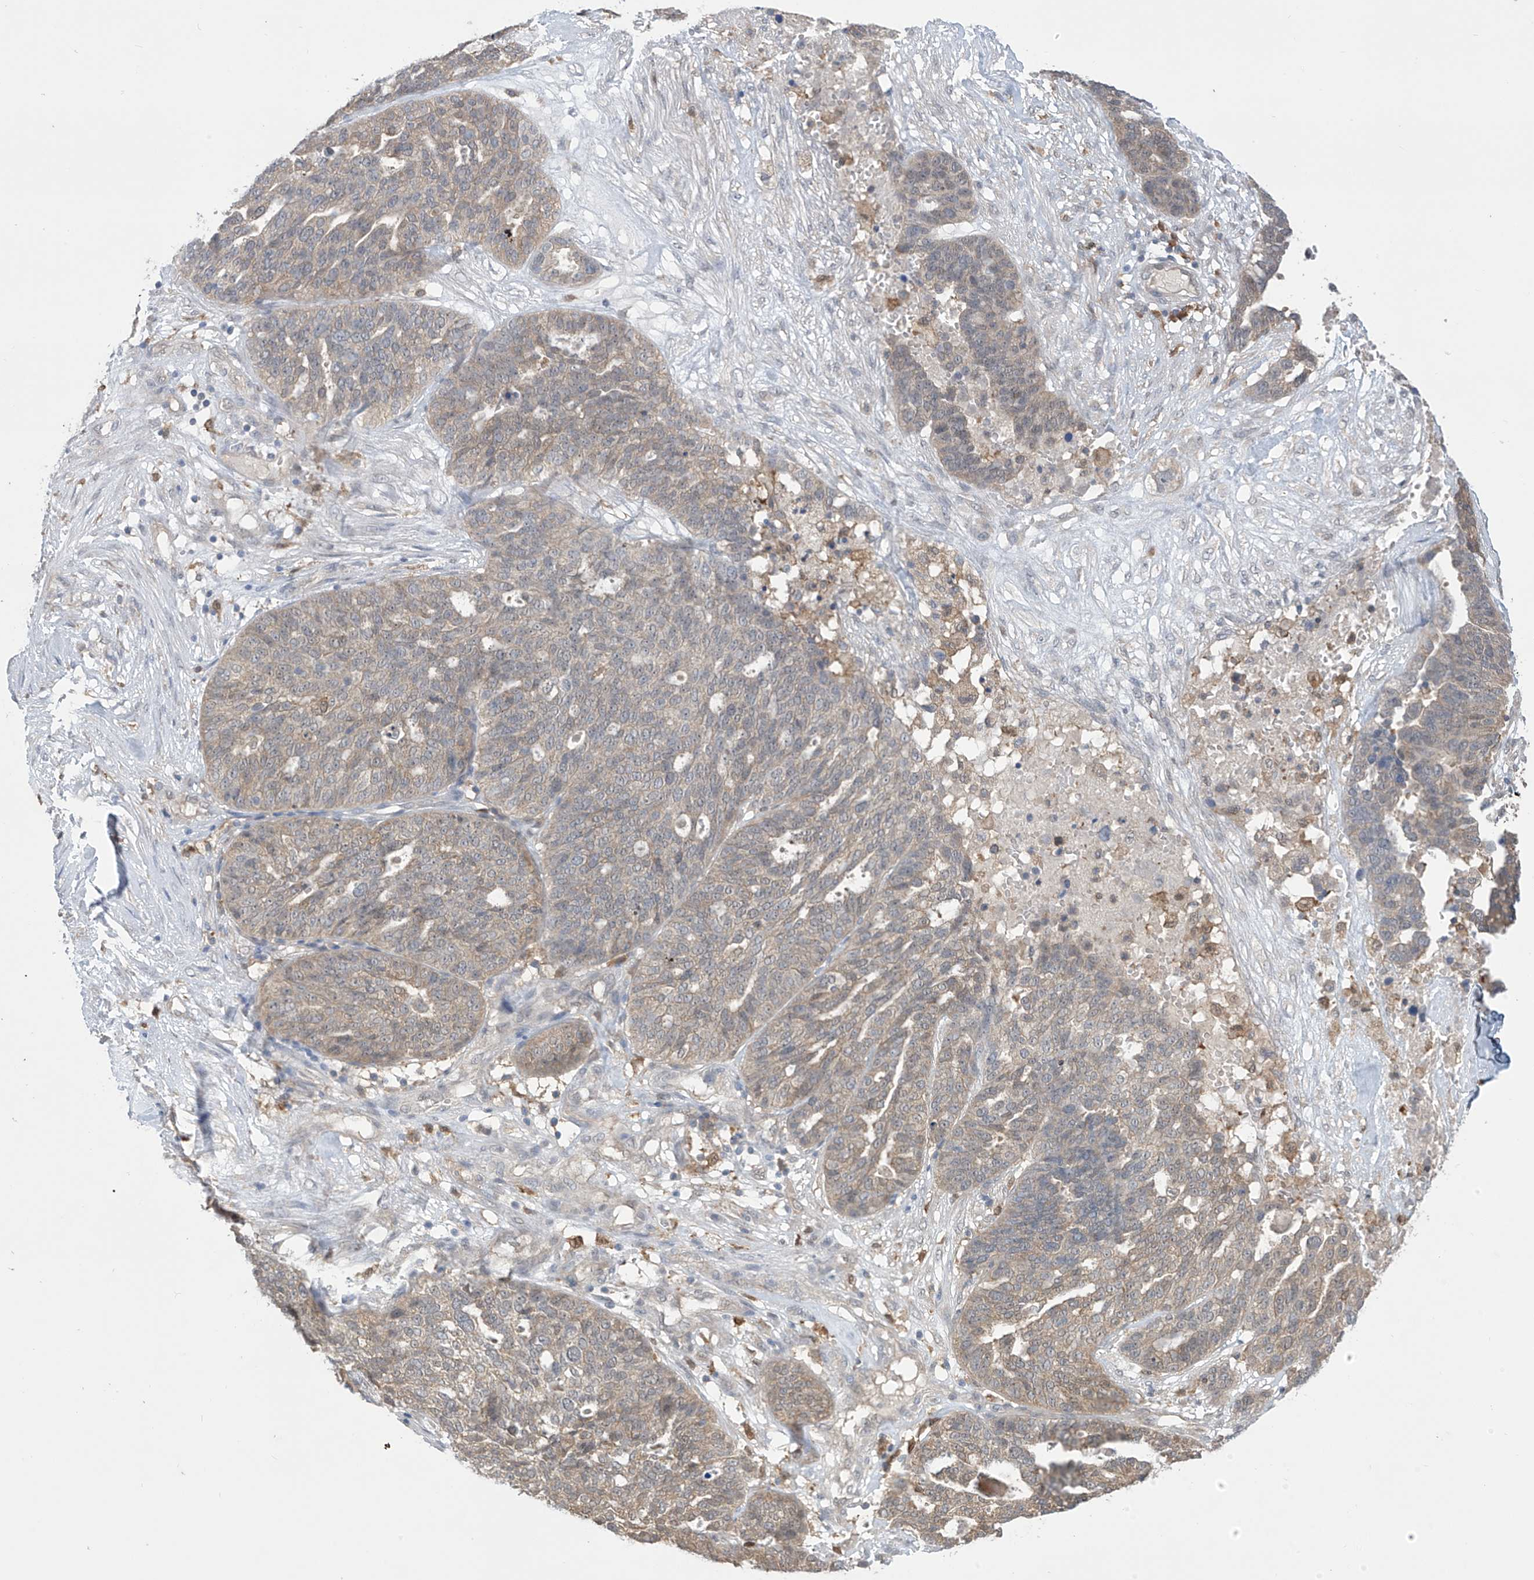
{"staining": {"intensity": "weak", "quantity": "<25%", "location": "cytoplasmic/membranous"}, "tissue": "ovarian cancer", "cell_type": "Tumor cells", "image_type": "cancer", "snomed": [{"axis": "morphology", "description": "Cystadenocarcinoma, serous, NOS"}, {"axis": "topography", "description": "Ovary"}], "caption": "A high-resolution histopathology image shows immunohistochemistry staining of ovarian cancer (serous cystadenocarcinoma), which demonstrates no significant staining in tumor cells.", "gene": "IDH1", "patient": {"sex": "female", "age": 59}}